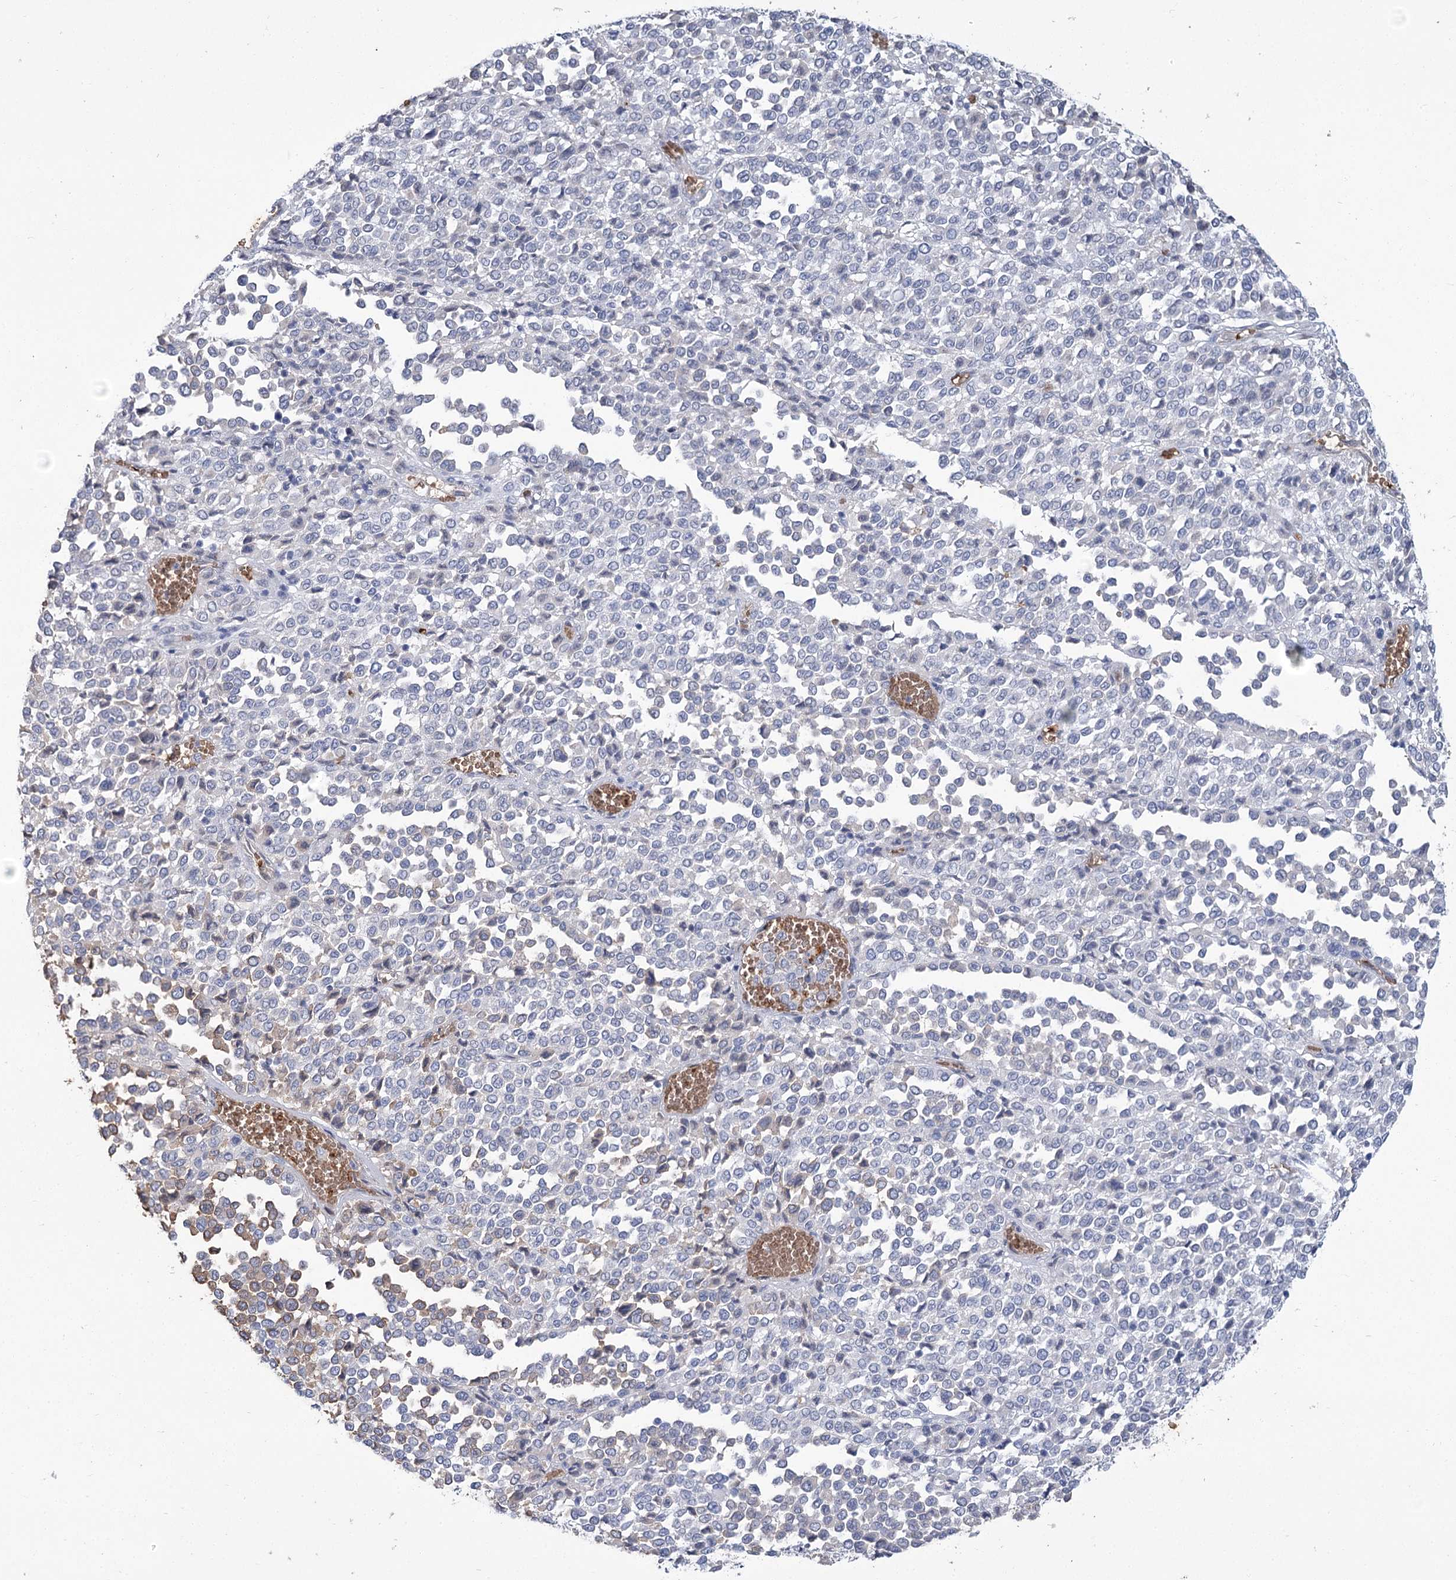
{"staining": {"intensity": "negative", "quantity": "none", "location": "none"}, "tissue": "melanoma", "cell_type": "Tumor cells", "image_type": "cancer", "snomed": [{"axis": "morphology", "description": "Malignant melanoma, Metastatic site"}, {"axis": "topography", "description": "Pancreas"}], "caption": "Human melanoma stained for a protein using IHC reveals no positivity in tumor cells.", "gene": "HBA1", "patient": {"sex": "female", "age": 30}}